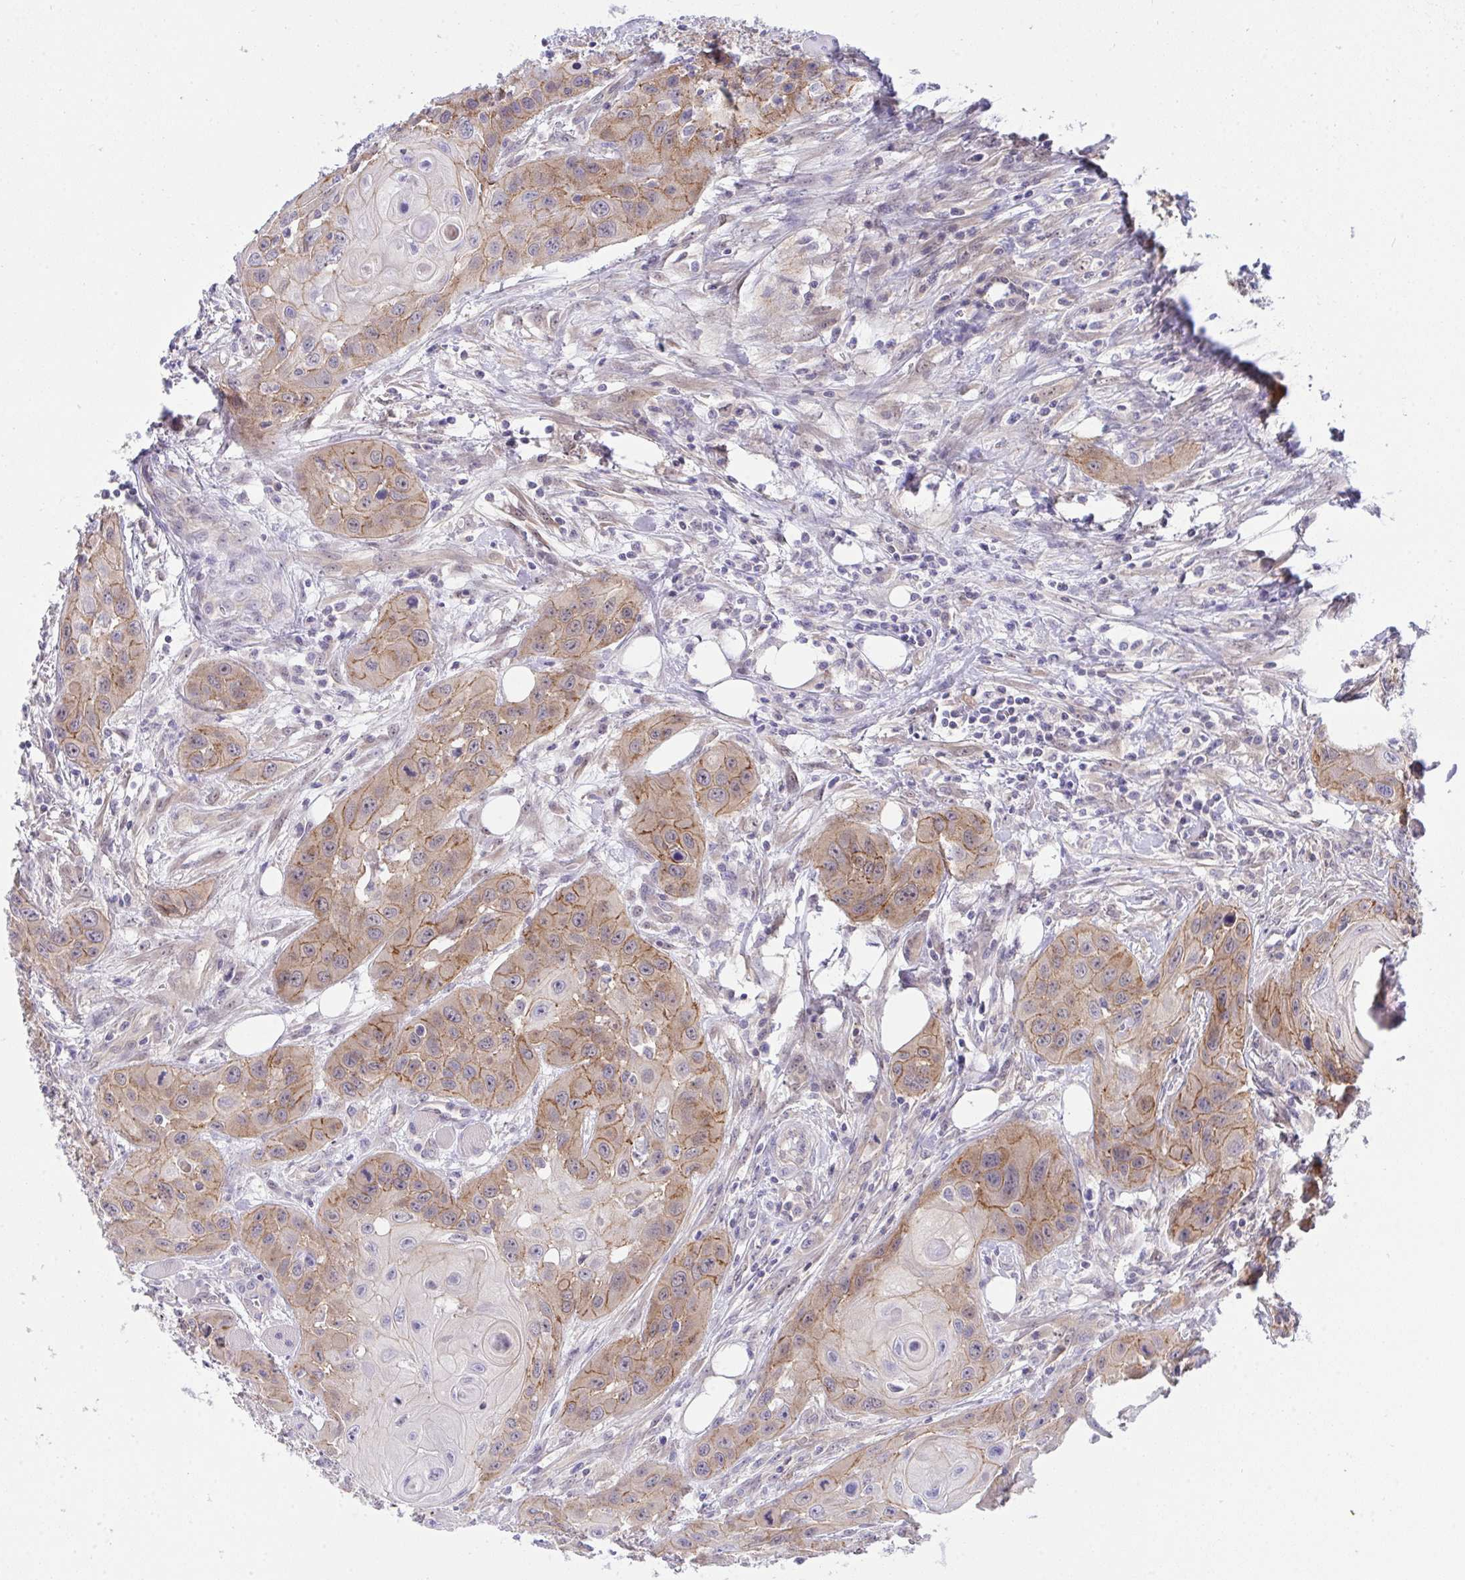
{"staining": {"intensity": "moderate", "quantity": ">75%", "location": "cytoplasmic/membranous"}, "tissue": "head and neck cancer", "cell_type": "Tumor cells", "image_type": "cancer", "snomed": [{"axis": "morphology", "description": "Squamous cell carcinoma, NOS"}, {"axis": "topography", "description": "Oral tissue"}, {"axis": "topography", "description": "Head-Neck"}], "caption": "Immunohistochemical staining of human head and neck cancer (squamous cell carcinoma) displays moderate cytoplasmic/membranous protein expression in about >75% of tumor cells. The staining was performed using DAB, with brown indicating positive protein expression. Nuclei are stained blue with hematoxylin.", "gene": "HOXD12", "patient": {"sex": "male", "age": 58}}